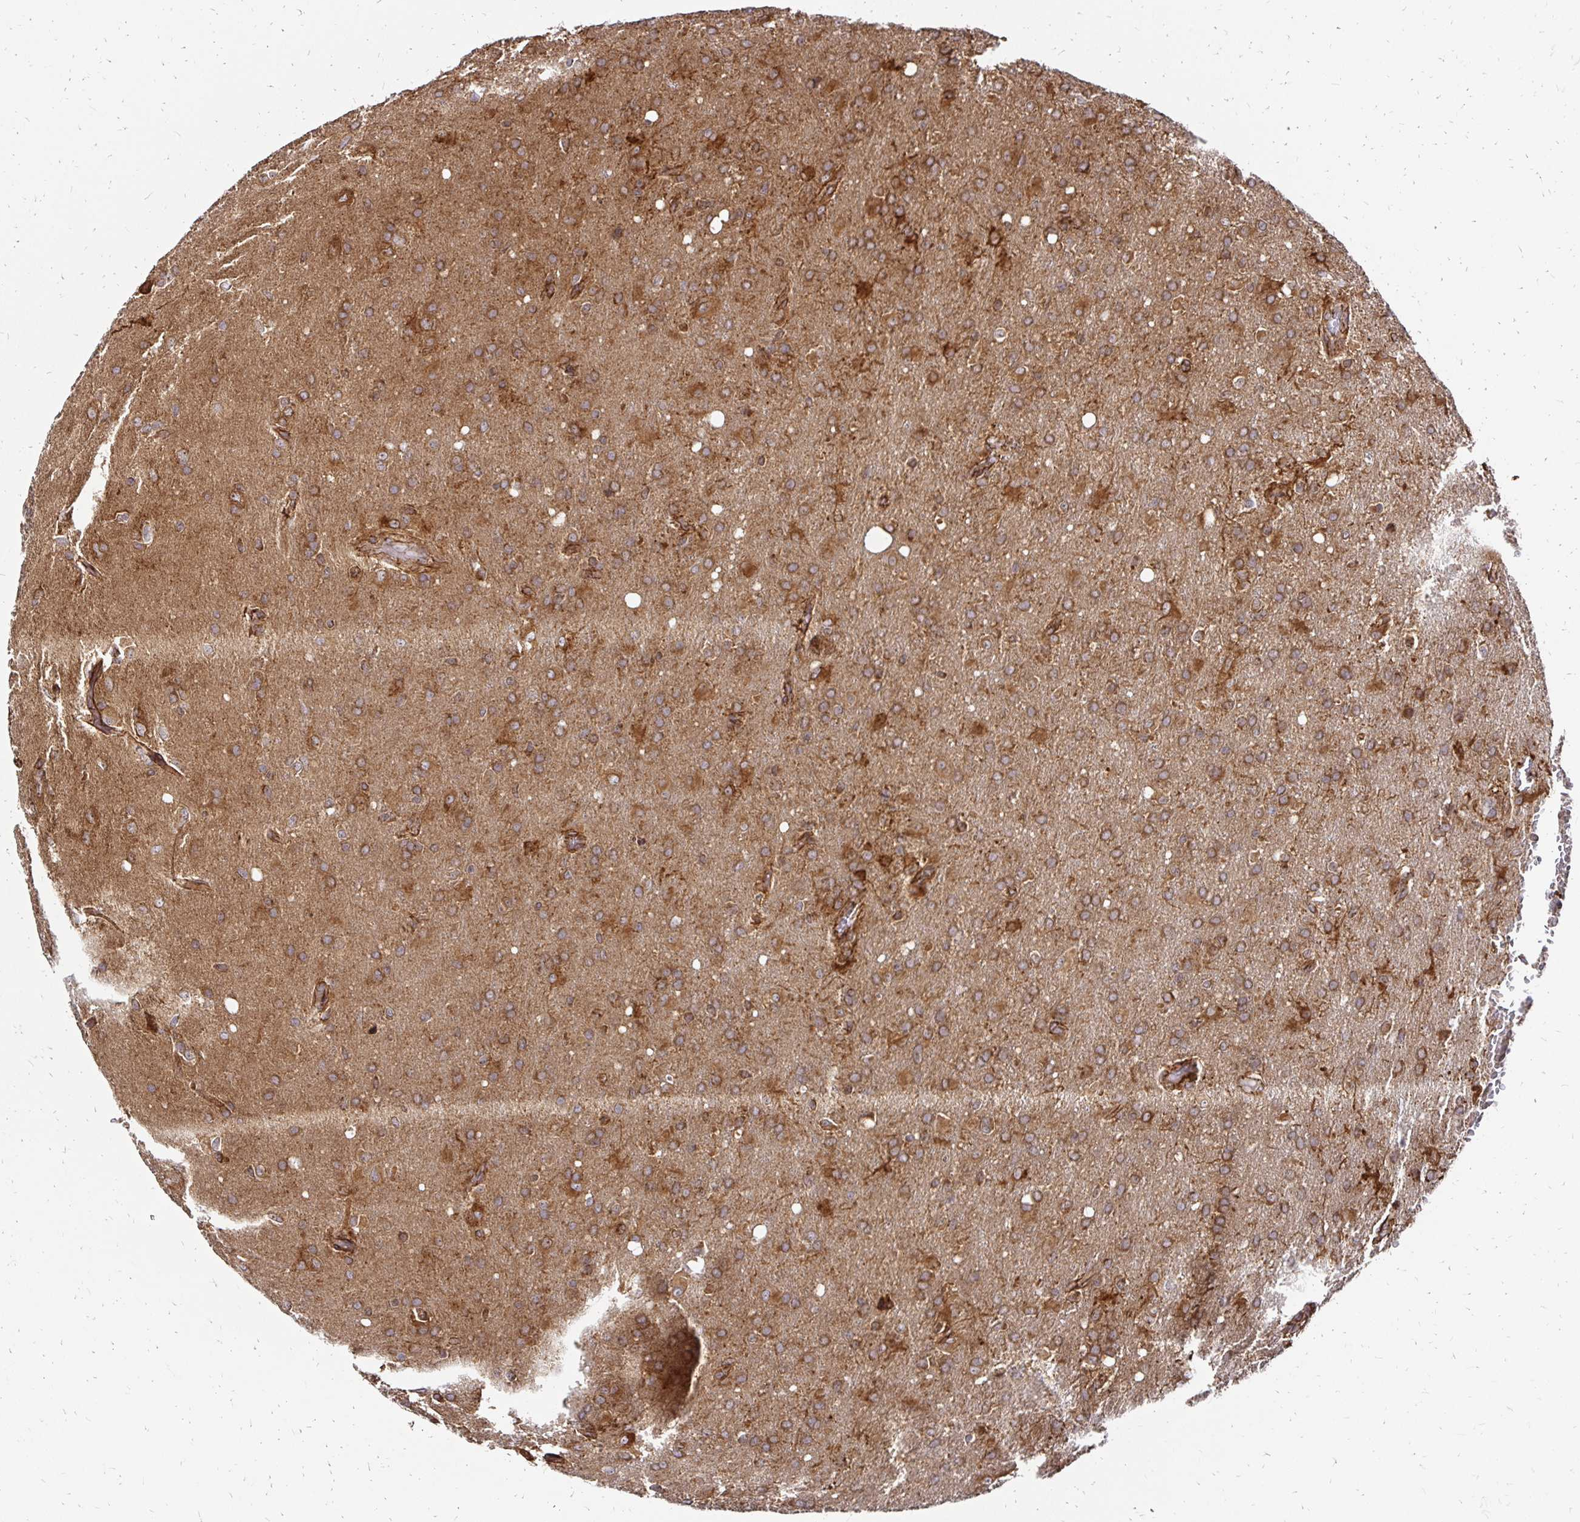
{"staining": {"intensity": "moderate", "quantity": ">75%", "location": "cytoplasmic/membranous"}, "tissue": "glioma", "cell_type": "Tumor cells", "image_type": "cancer", "snomed": [{"axis": "morphology", "description": "Glioma, malignant, High grade"}, {"axis": "topography", "description": "Brain"}], "caption": "There is medium levels of moderate cytoplasmic/membranous staining in tumor cells of glioma, as demonstrated by immunohistochemical staining (brown color).", "gene": "ZW10", "patient": {"sex": "male", "age": 53}}